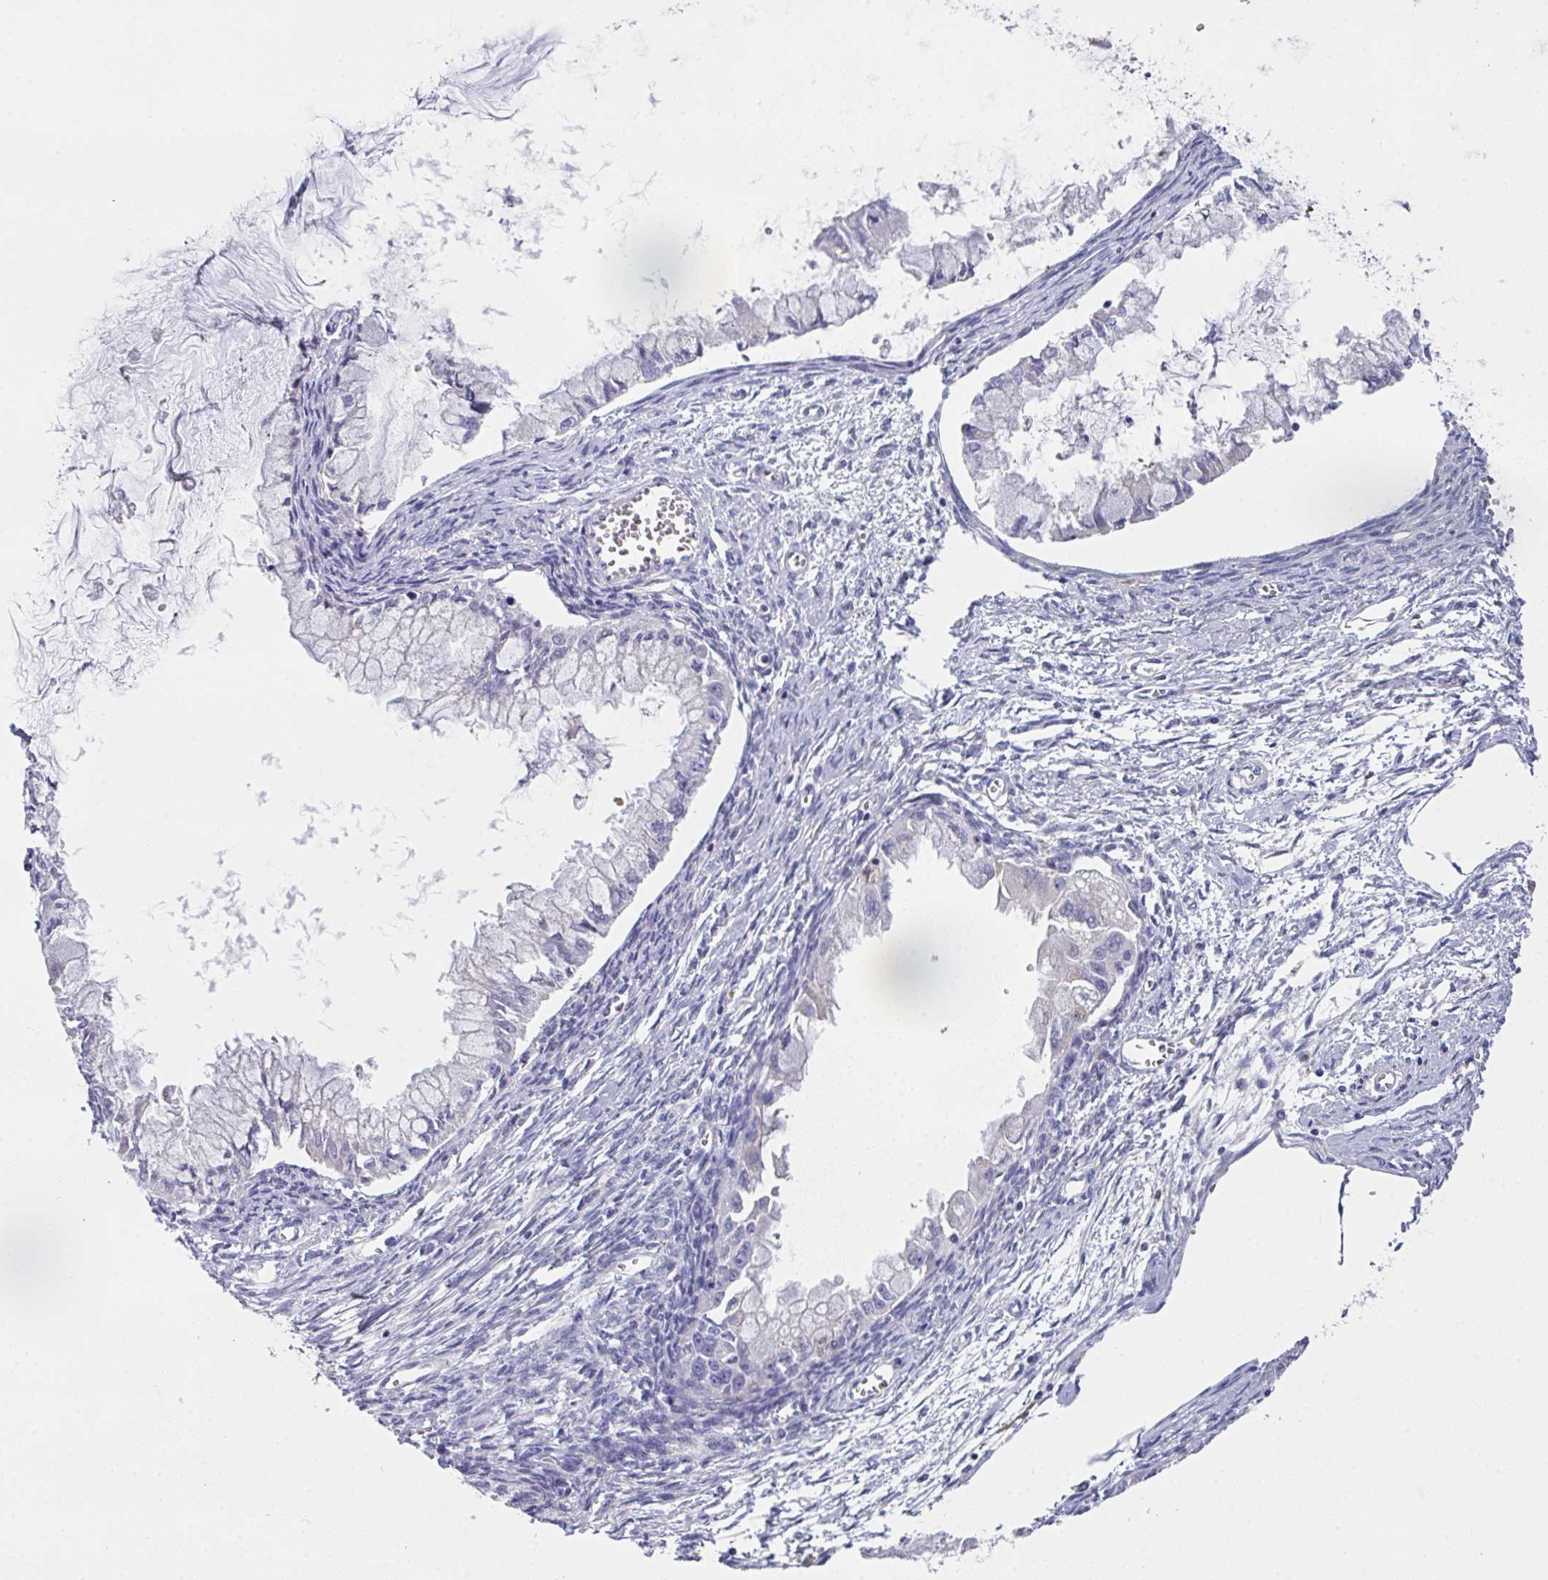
{"staining": {"intensity": "negative", "quantity": "none", "location": "none"}, "tissue": "ovarian cancer", "cell_type": "Tumor cells", "image_type": "cancer", "snomed": [{"axis": "morphology", "description": "Cystadenocarcinoma, mucinous, NOS"}, {"axis": "topography", "description": "Ovary"}], "caption": "High magnification brightfield microscopy of ovarian mucinous cystadenocarcinoma stained with DAB (3,3'-diaminobenzidine) (brown) and counterstained with hematoxylin (blue): tumor cells show no significant positivity.", "gene": "TFAP2C", "patient": {"sex": "female", "age": 34}}